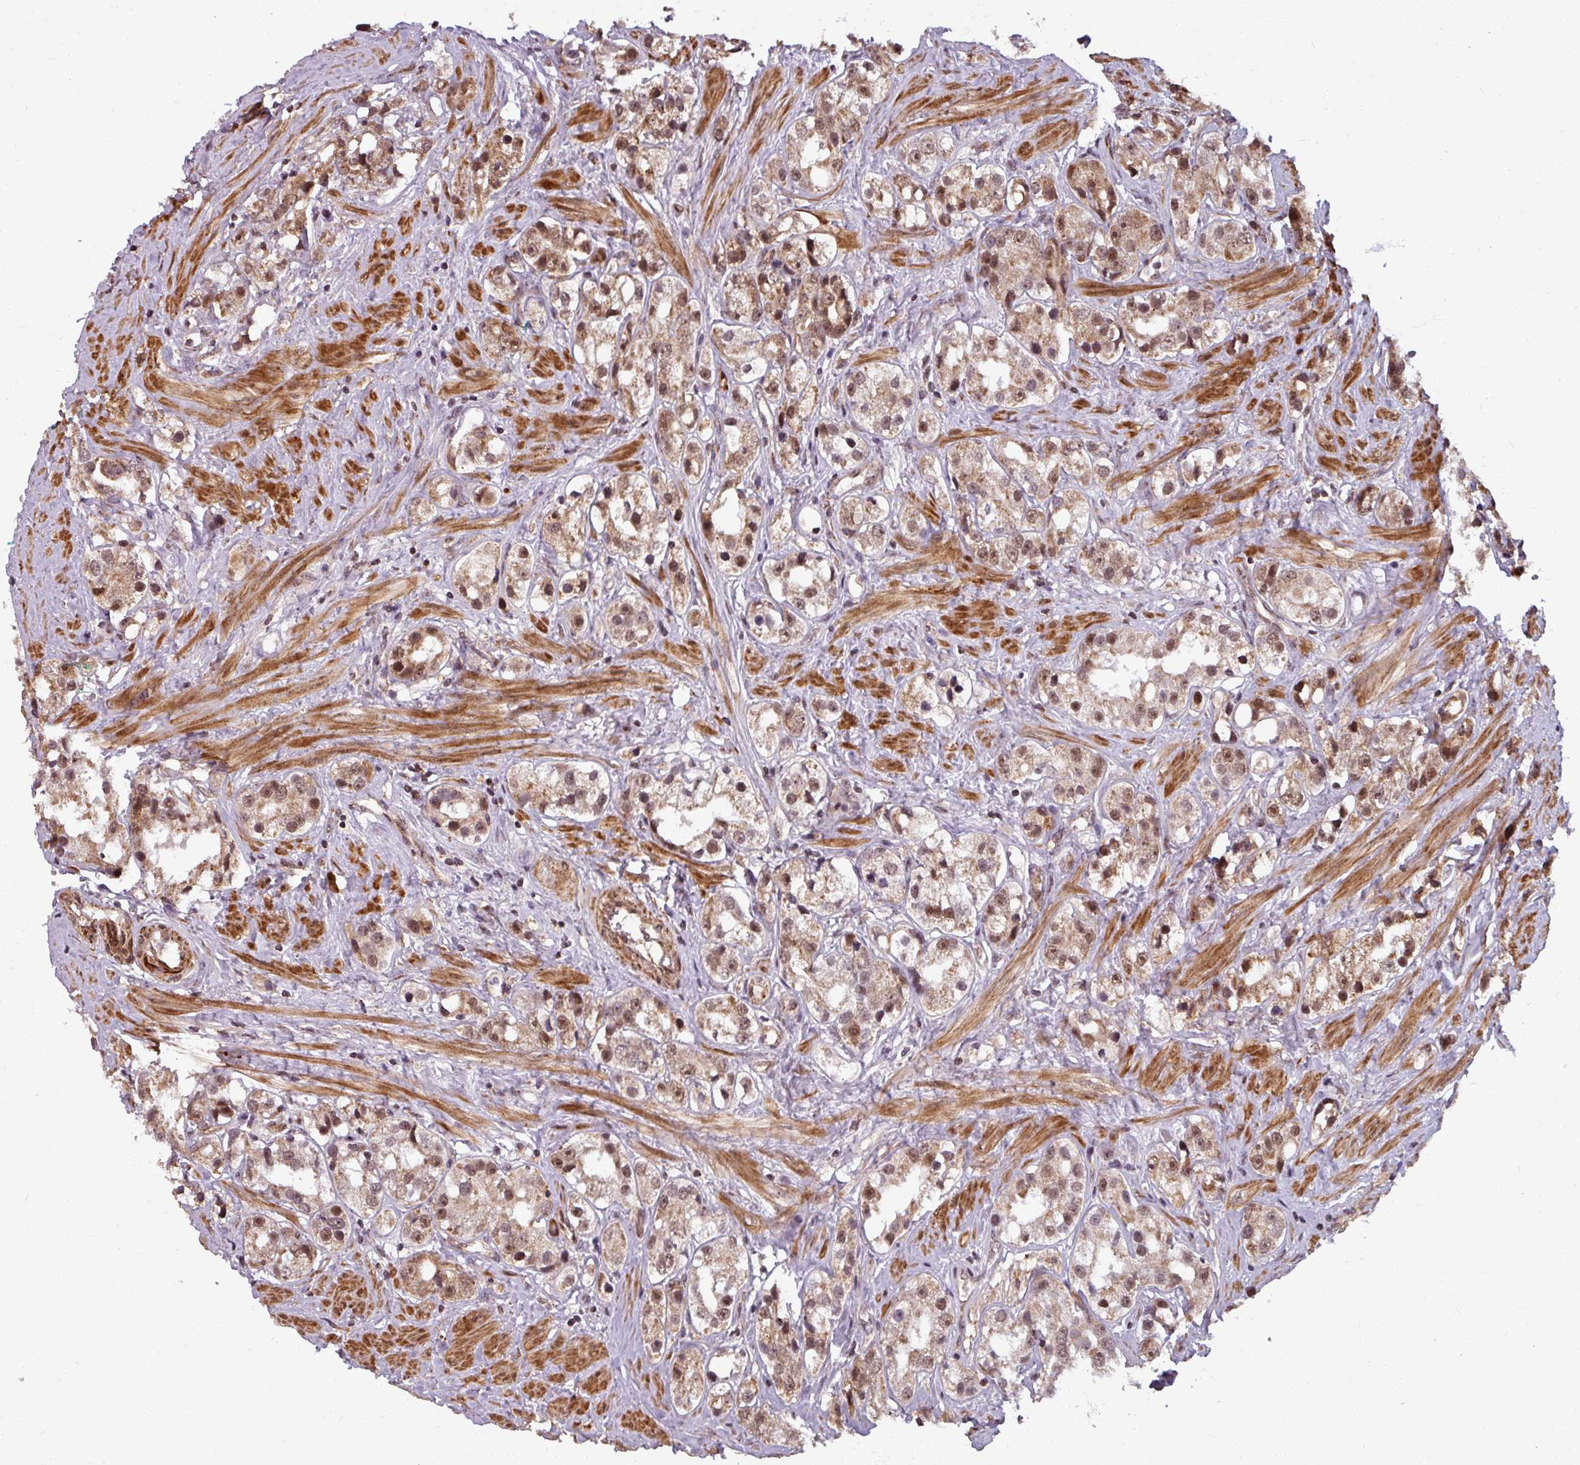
{"staining": {"intensity": "moderate", "quantity": ">75%", "location": "nuclear"}, "tissue": "prostate cancer", "cell_type": "Tumor cells", "image_type": "cancer", "snomed": [{"axis": "morphology", "description": "Adenocarcinoma, NOS"}, {"axis": "topography", "description": "Prostate"}], "caption": "Immunohistochemistry (IHC) micrograph of neoplastic tissue: prostate cancer stained using immunohistochemistry shows medium levels of moderate protein expression localized specifically in the nuclear of tumor cells, appearing as a nuclear brown color.", "gene": "SWI5", "patient": {"sex": "male", "age": 79}}